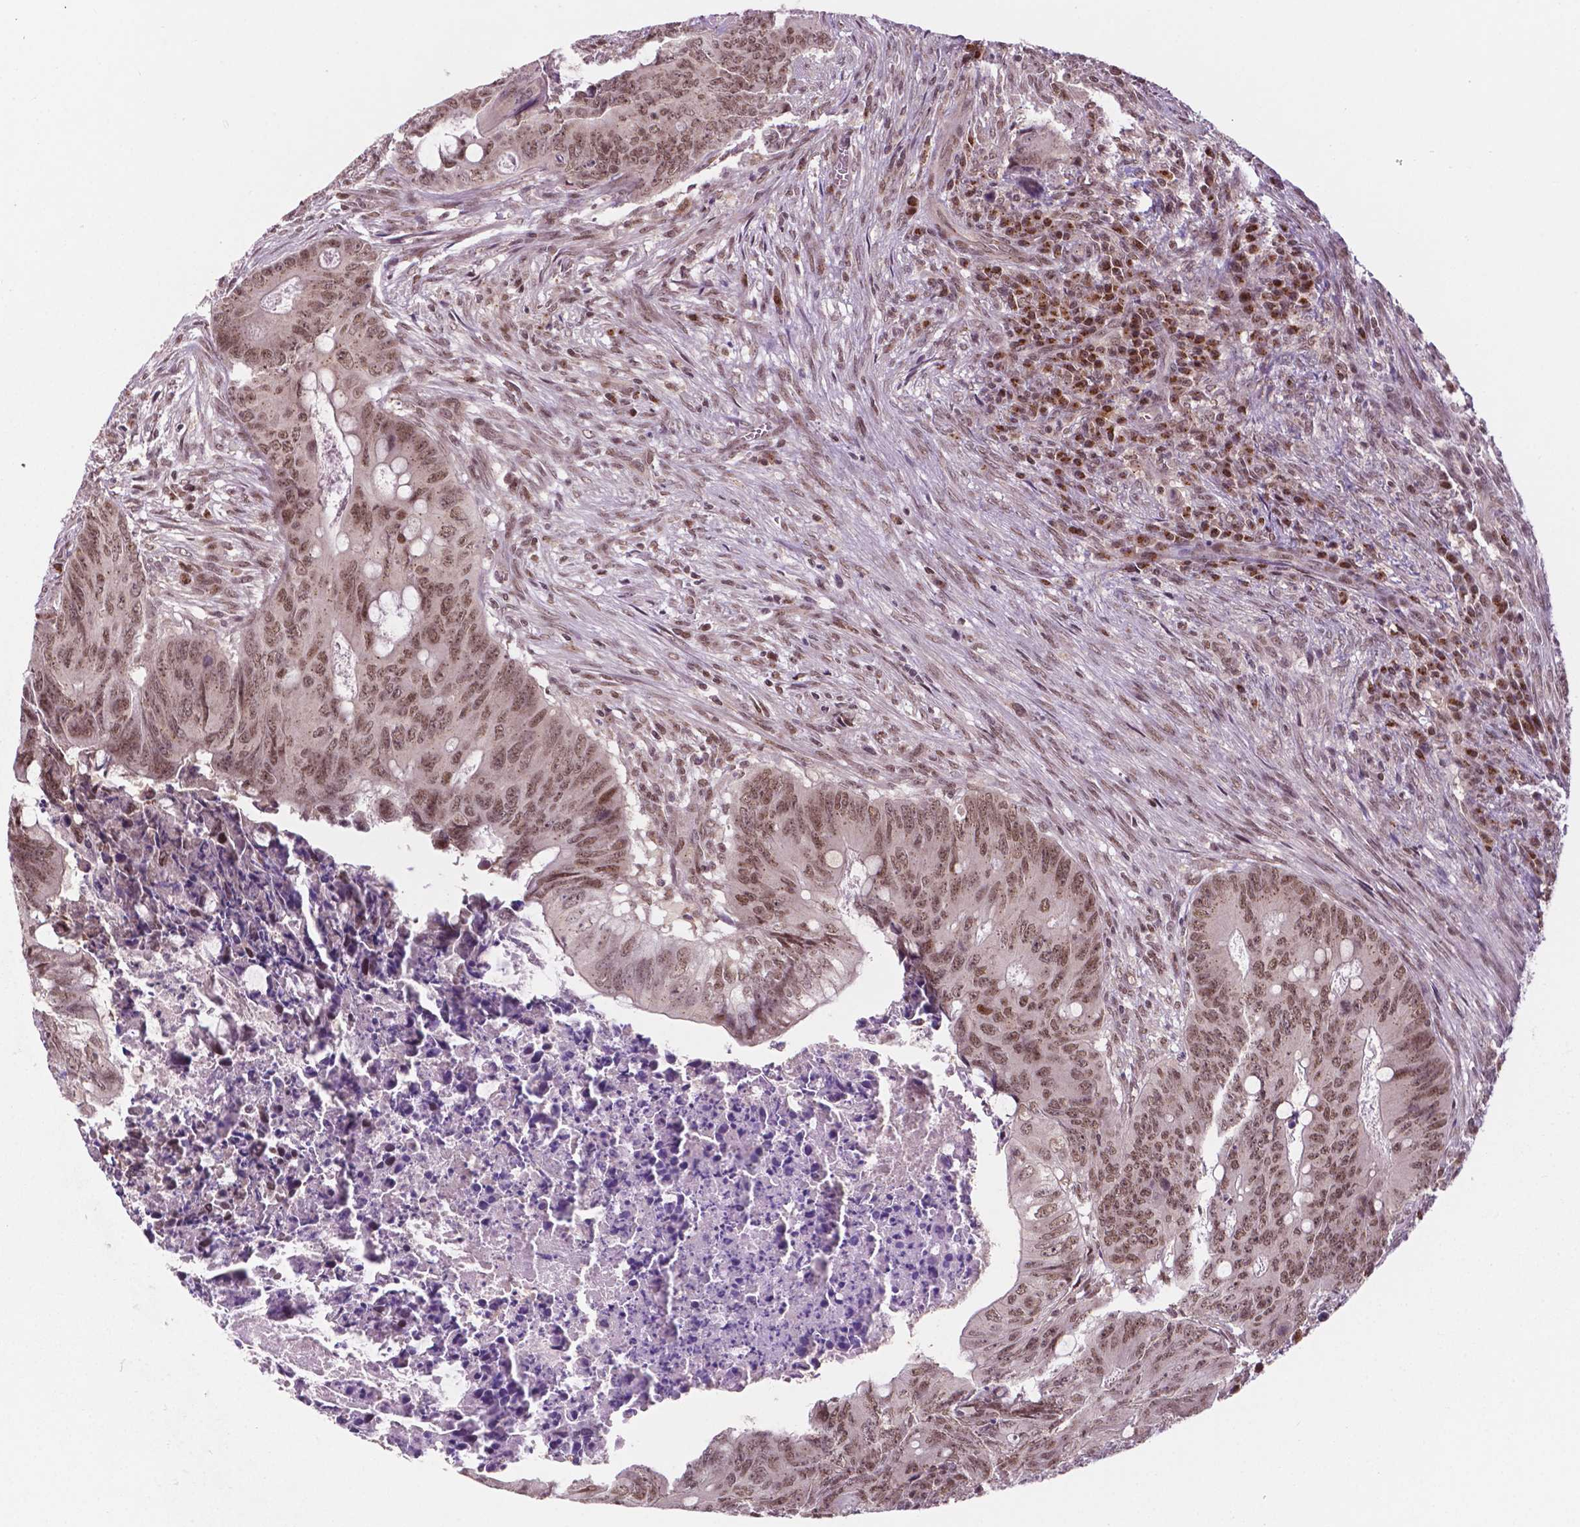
{"staining": {"intensity": "moderate", "quantity": ">75%", "location": "nuclear"}, "tissue": "colorectal cancer", "cell_type": "Tumor cells", "image_type": "cancer", "snomed": [{"axis": "morphology", "description": "Adenocarcinoma, NOS"}, {"axis": "topography", "description": "Colon"}], "caption": "Immunohistochemical staining of human colorectal cancer exhibits medium levels of moderate nuclear staining in approximately >75% of tumor cells.", "gene": "PER2", "patient": {"sex": "female", "age": 74}}